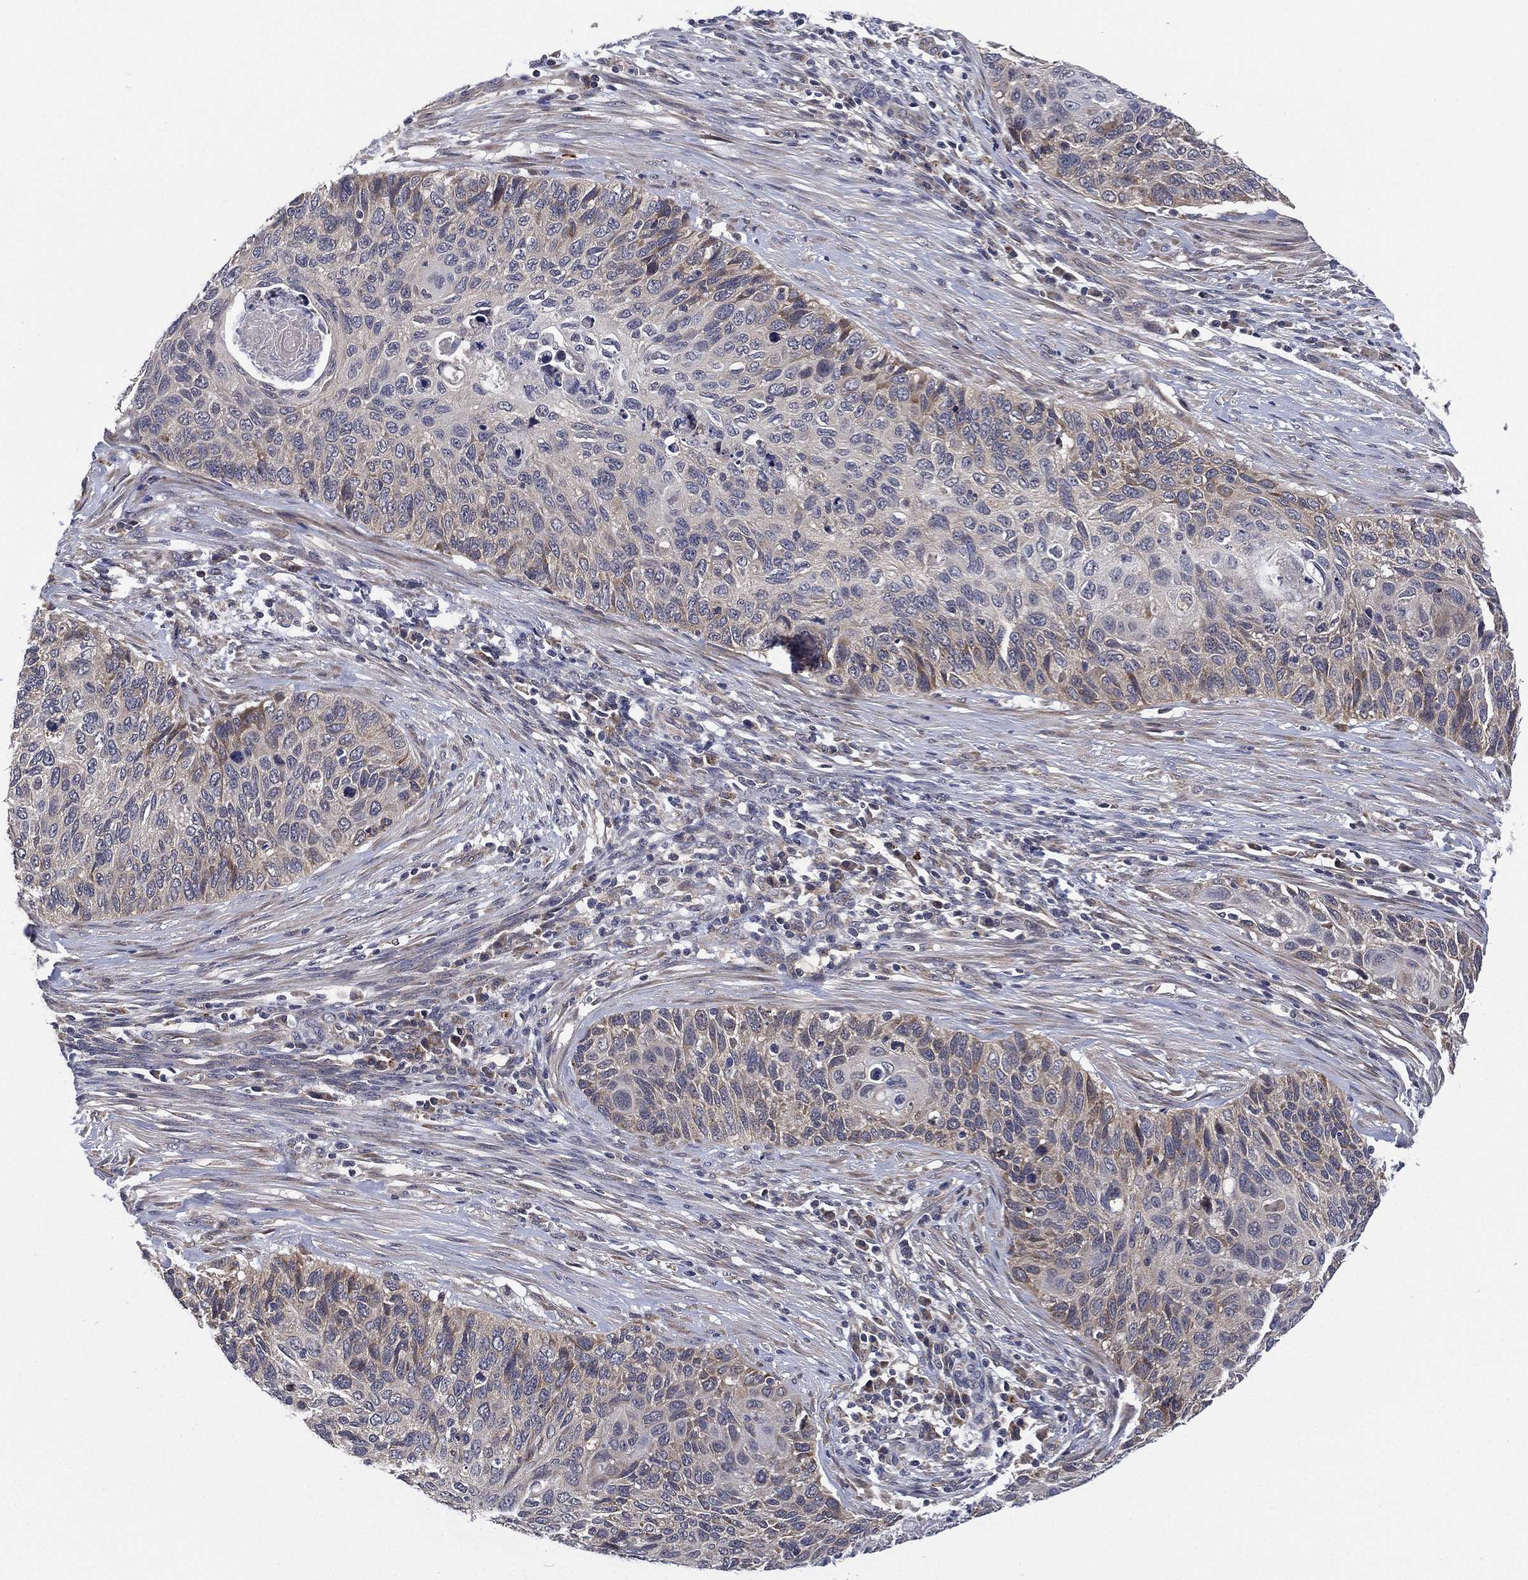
{"staining": {"intensity": "negative", "quantity": "none", "location": "none"}, "tissue": "cervical cancer", "cell_type": "Tumor cells", "image_type": "cancer", "snomed": [{"axis": "morphology", "description": "Squamous cell carcinoma, NOS"}, {"axis": "topography", "description": "Cervix"}], "caption": "Immunohistochemical staining of squamous cell carcinoma (cervical) exhibits no significant positivity in tumor cells.", "gene": "SELENOO", "patient": {"sex": "female", "age": 70}}